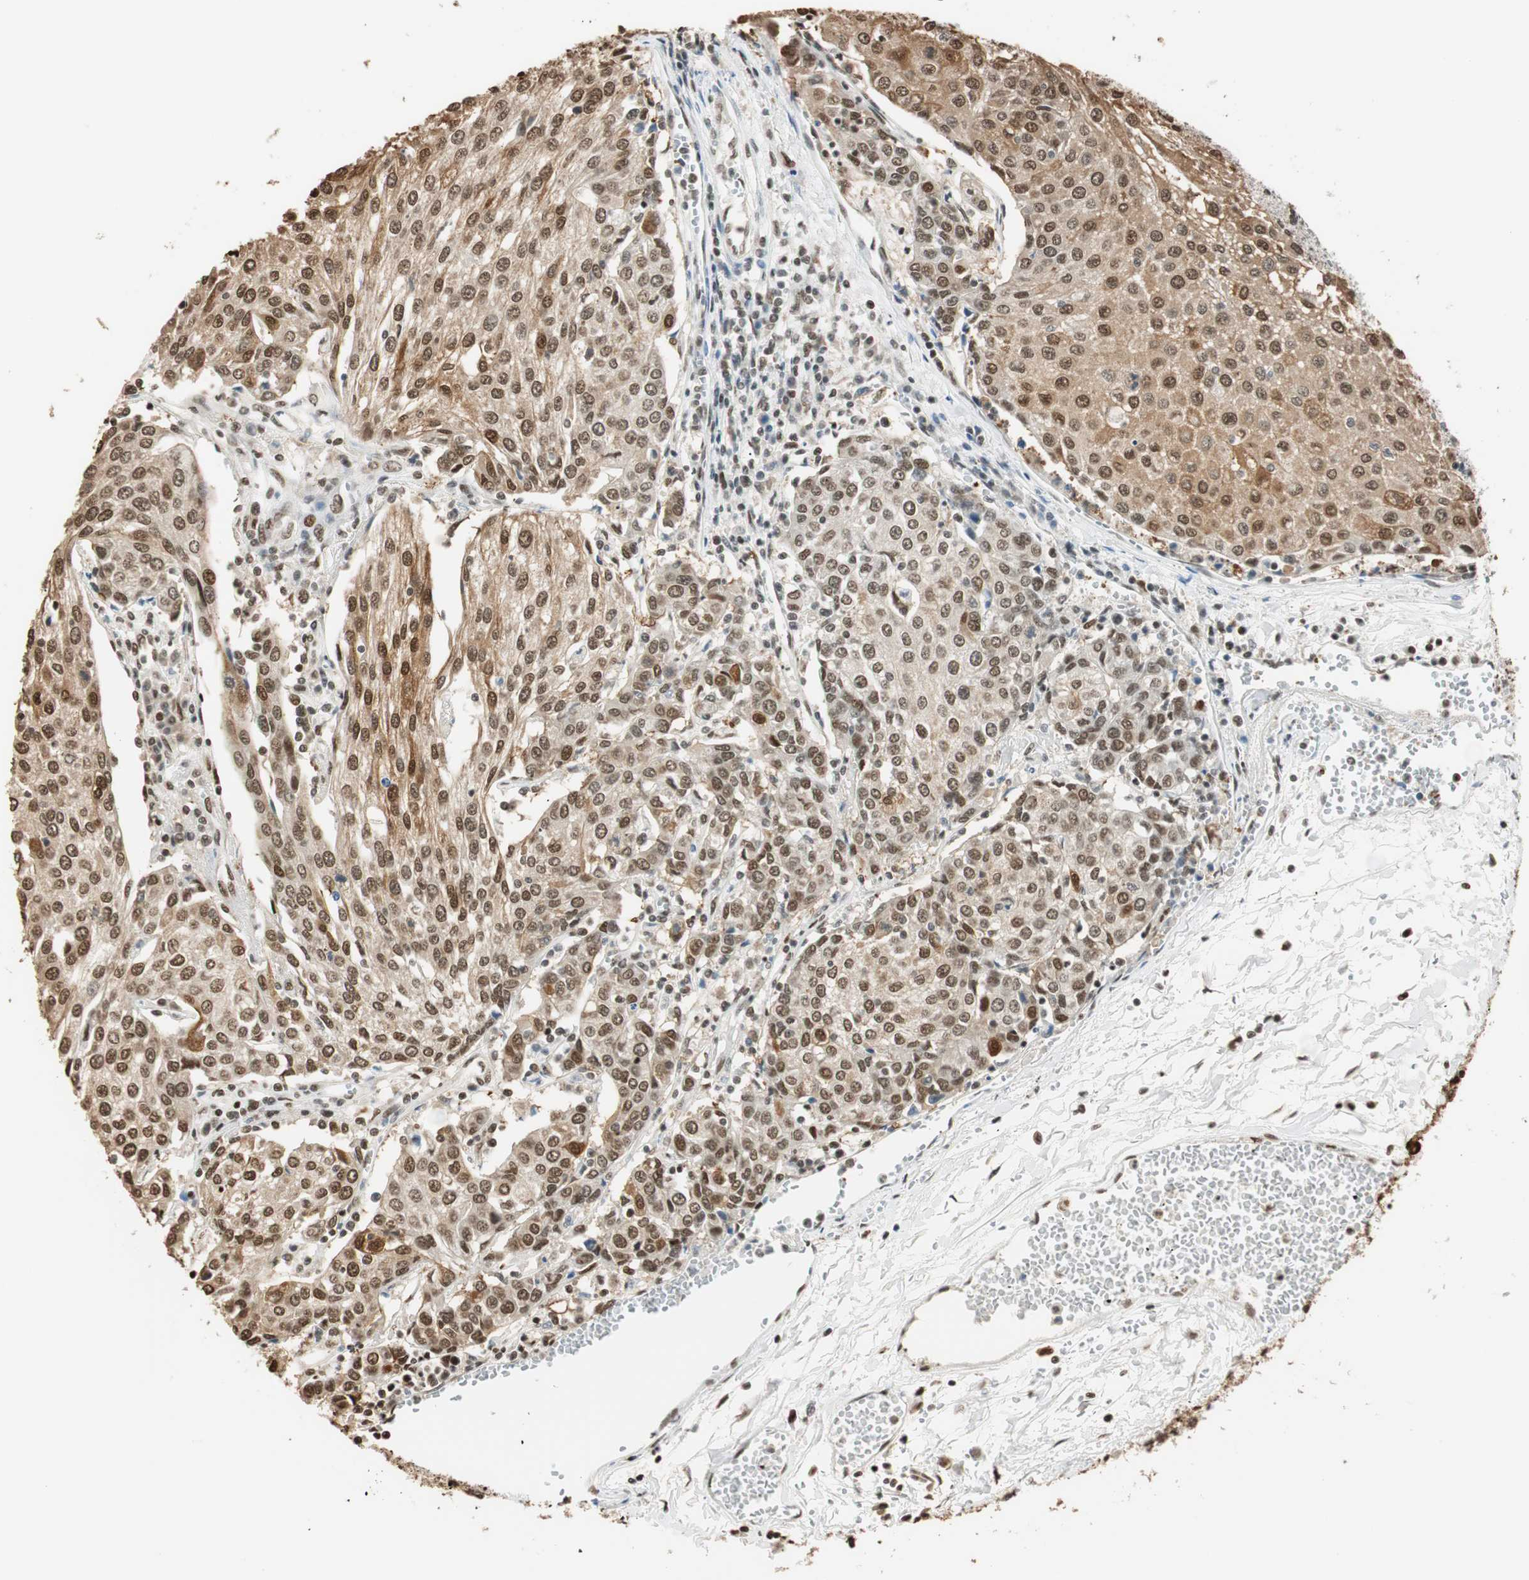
{"staining": {"intensity": "strong", "quantity": "25%-75%", "location": "cytoplasmic/membranous,nuclear"}, "tissue": "urothelial cancer", "cell_type": "Tumor cells", "image_type": "cancer", "snomed": [{"axis": "morphology", "description": "Urothelial carcinoma, High grade"}, {"axis": "topography", "description": "Urinary bladder"}], "caption": "Strong cytoplasmic/membranous and nuclear expression for a protein is present in about 25%-75% of tumor cells of high-grade urothelial carcinoma using IHC.", "gene": "FANCG", "patient": {"sex": "female", "age": 85}}